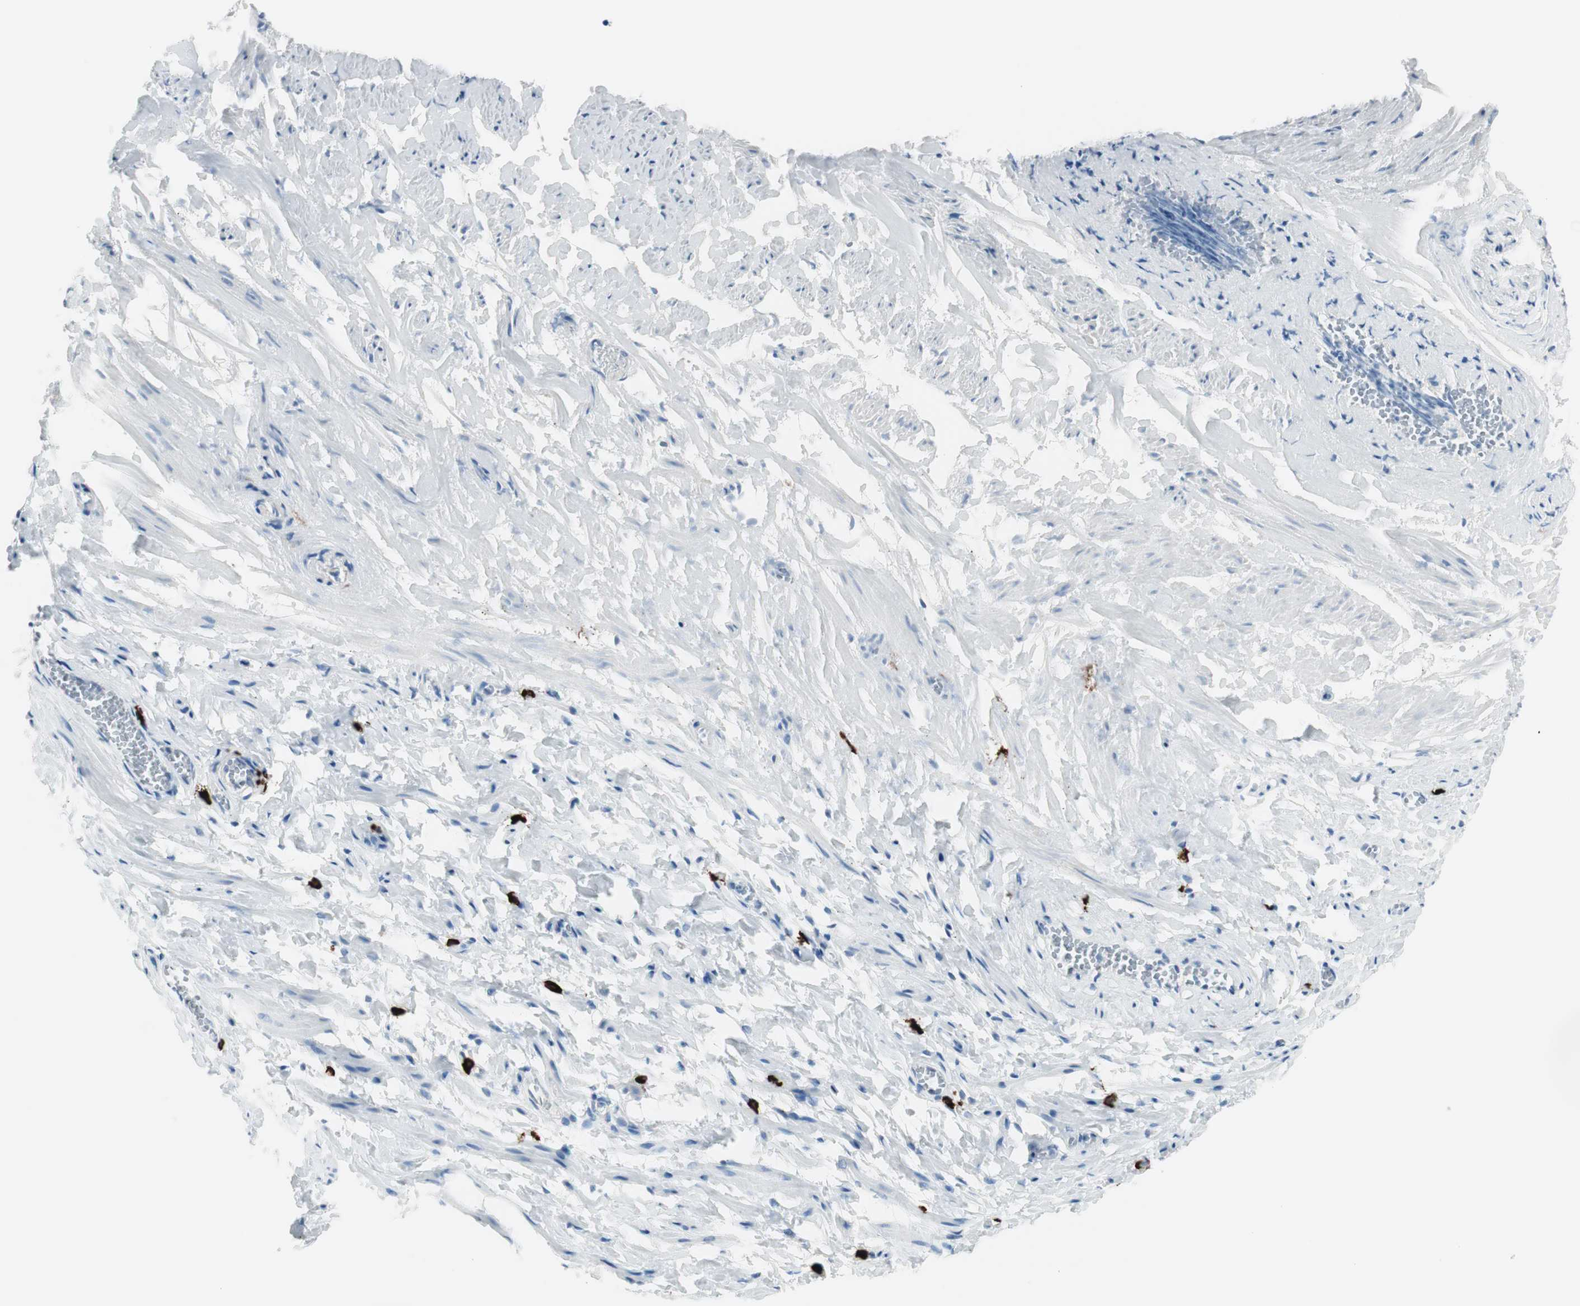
{"staining": {"intensity": "negative", "quantity": "none", "location": "none"}, "tissue": "vagina", "cell_type": "Squamous epithelial cells", "image_type": "normal", "snomed": [{"axis": "morphology", "description": "Normal tissue, NOS"}, {"axis": "topography", "description": "Soft tissue"}, {"axis": "topography", "description": "Vagina"}], "caption": "Unremarkable vagina was stained to show a protein in brown. There is no significant positivity in squamous epithelial cells. (DAB IHC with hematoxylin counter stain).", "gene": "DLG4", "patient": {"sex": "female", "age": 61}}